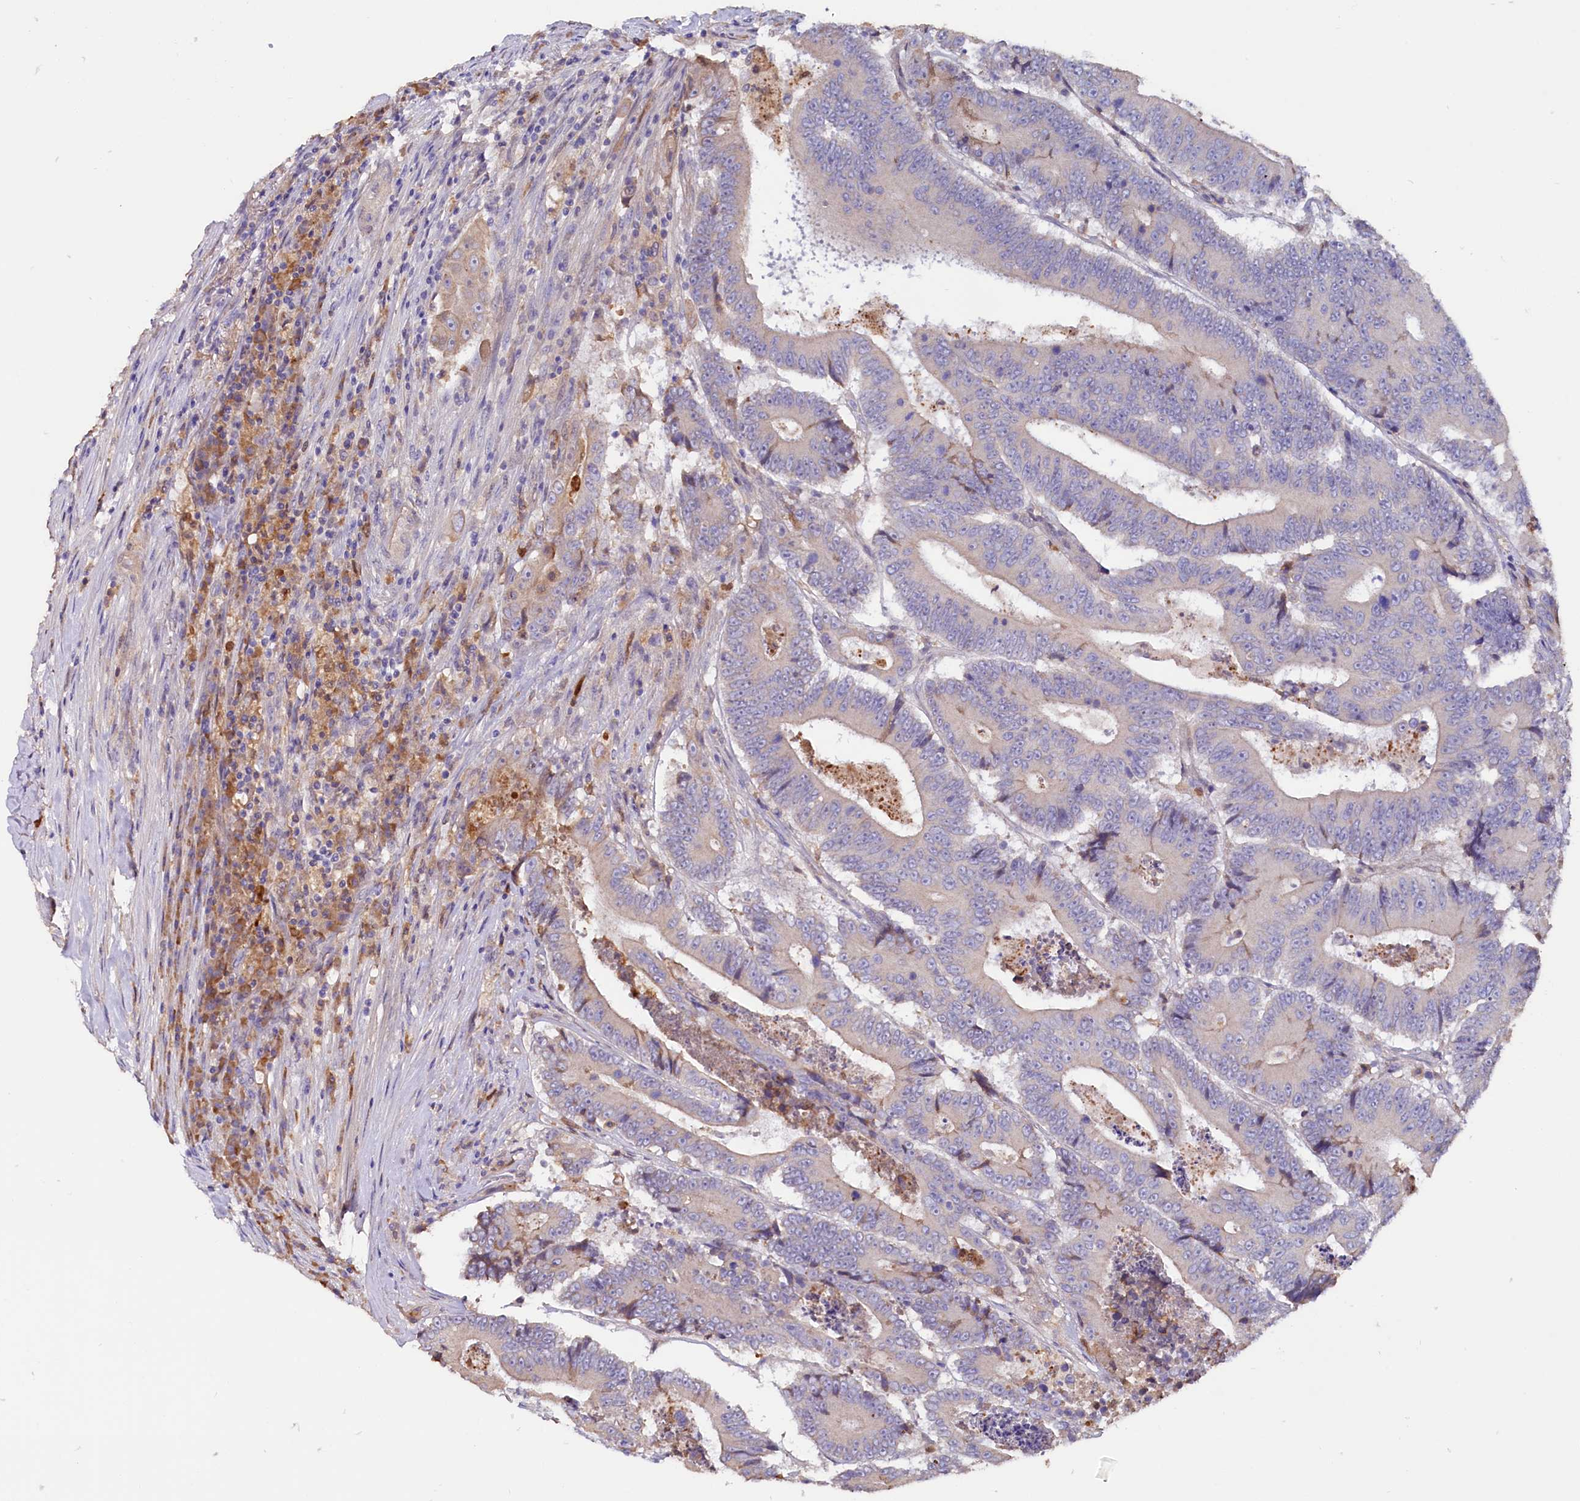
{"staining": {"intensity": "negative", "quantity": "none", "location": "none"}, "tissue": "colorectal cancer", "cell_type": "Tumor cells", "image_type": "cancer", "snomed": [{"axis": "morphology", "description": "Adenocarcinoma, NOS"}, {"axis": "topography", "description": "Colon"}], "caption": "This is an IHC image of human adenocarcinoma (colorectal). There is no expression in tumor cells.", "gene": "IL17RD", "patient": {"sex": "male", "age": 83}}